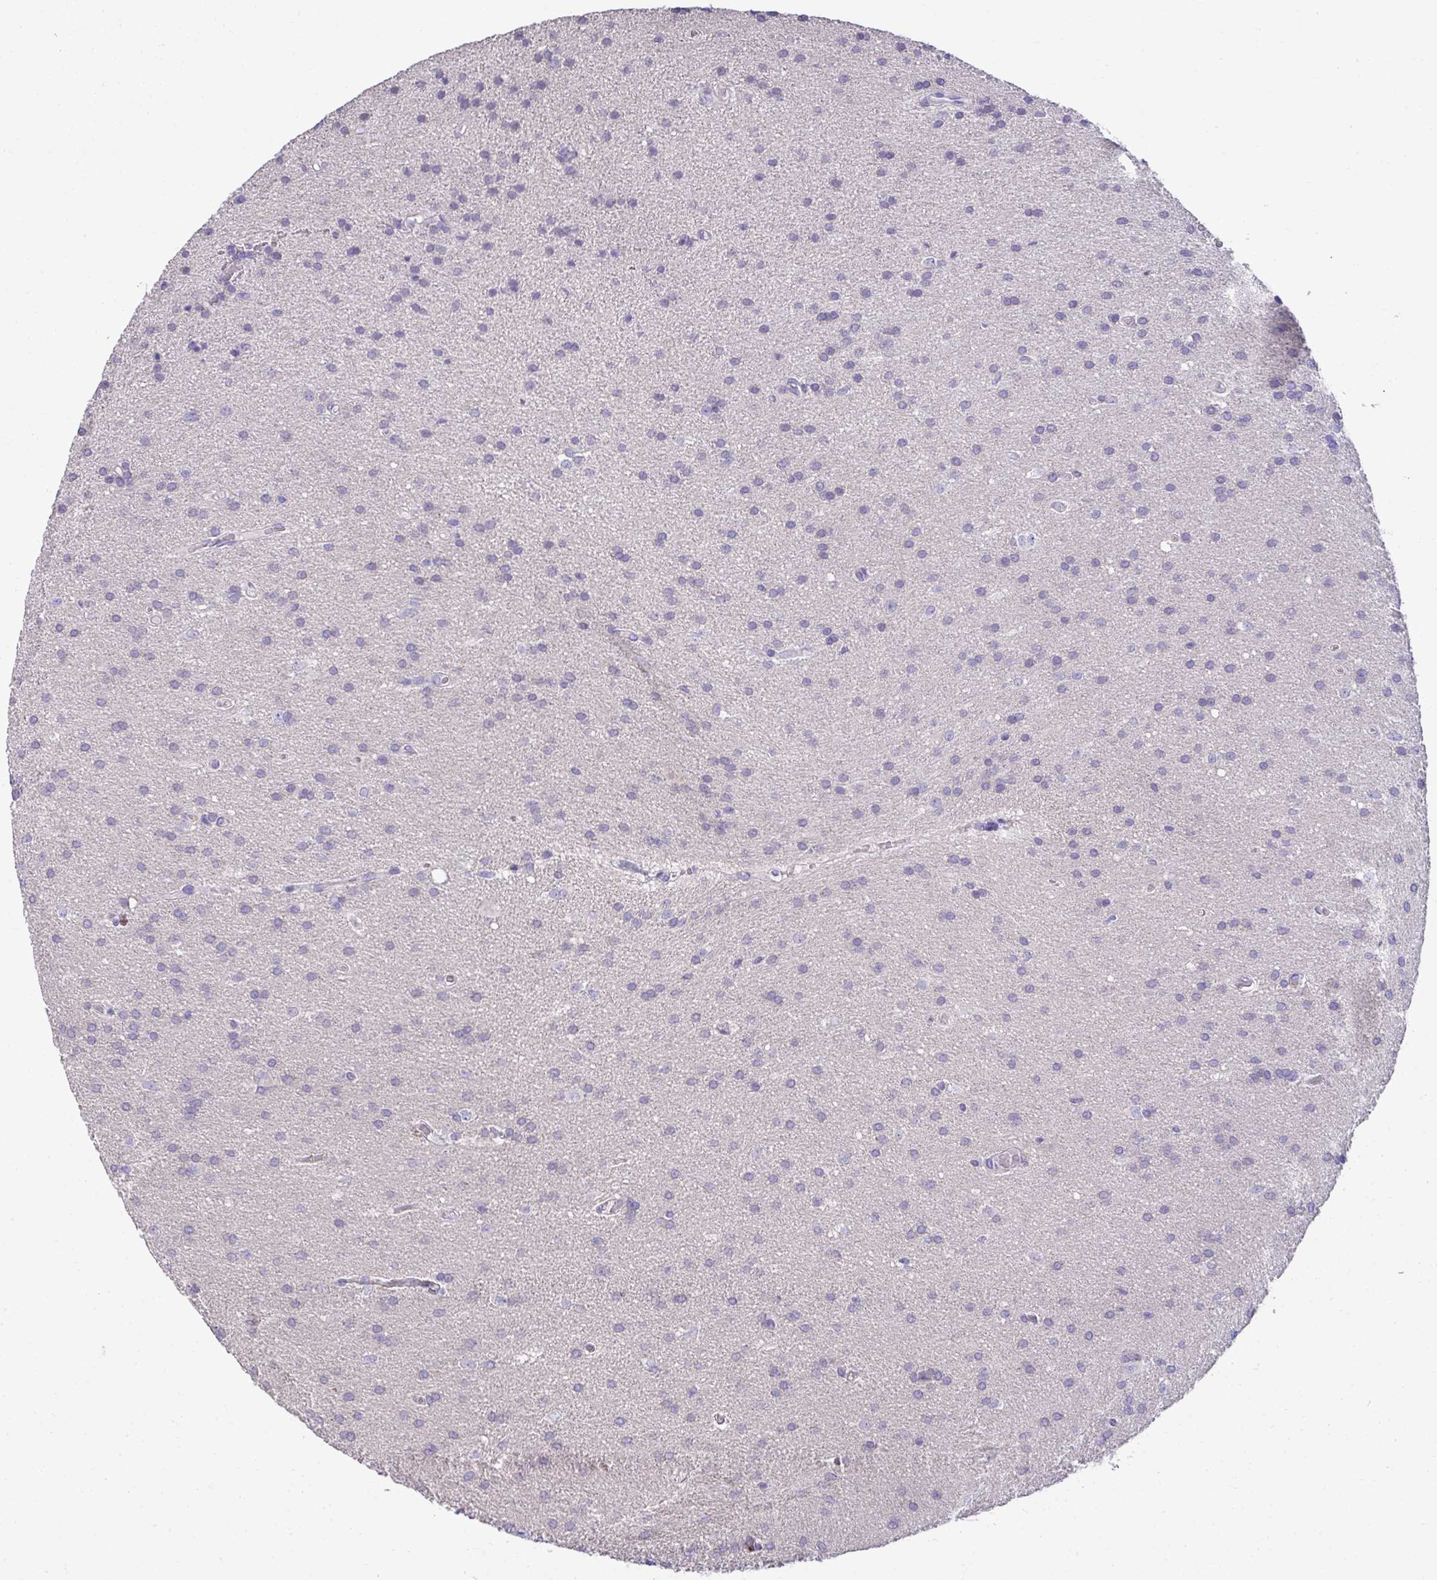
{"staining": {"intensity": "negative", "quantity": "none", "location": "none"}, "tissue": "glioma", "cell_type": "Tumor cells", "image_type": "cancer", "snomed": [{"axis": "morphology", "description": "Glioma, malignant, Low grade"}, {"axis": "topography", "description": "Brain"}], "caption": "Human glioma stained for a protein using IHC reveals no staining in tumor cells.", "gene": "TMCO5A", "patient": {"sex": "female", "age": 54}}